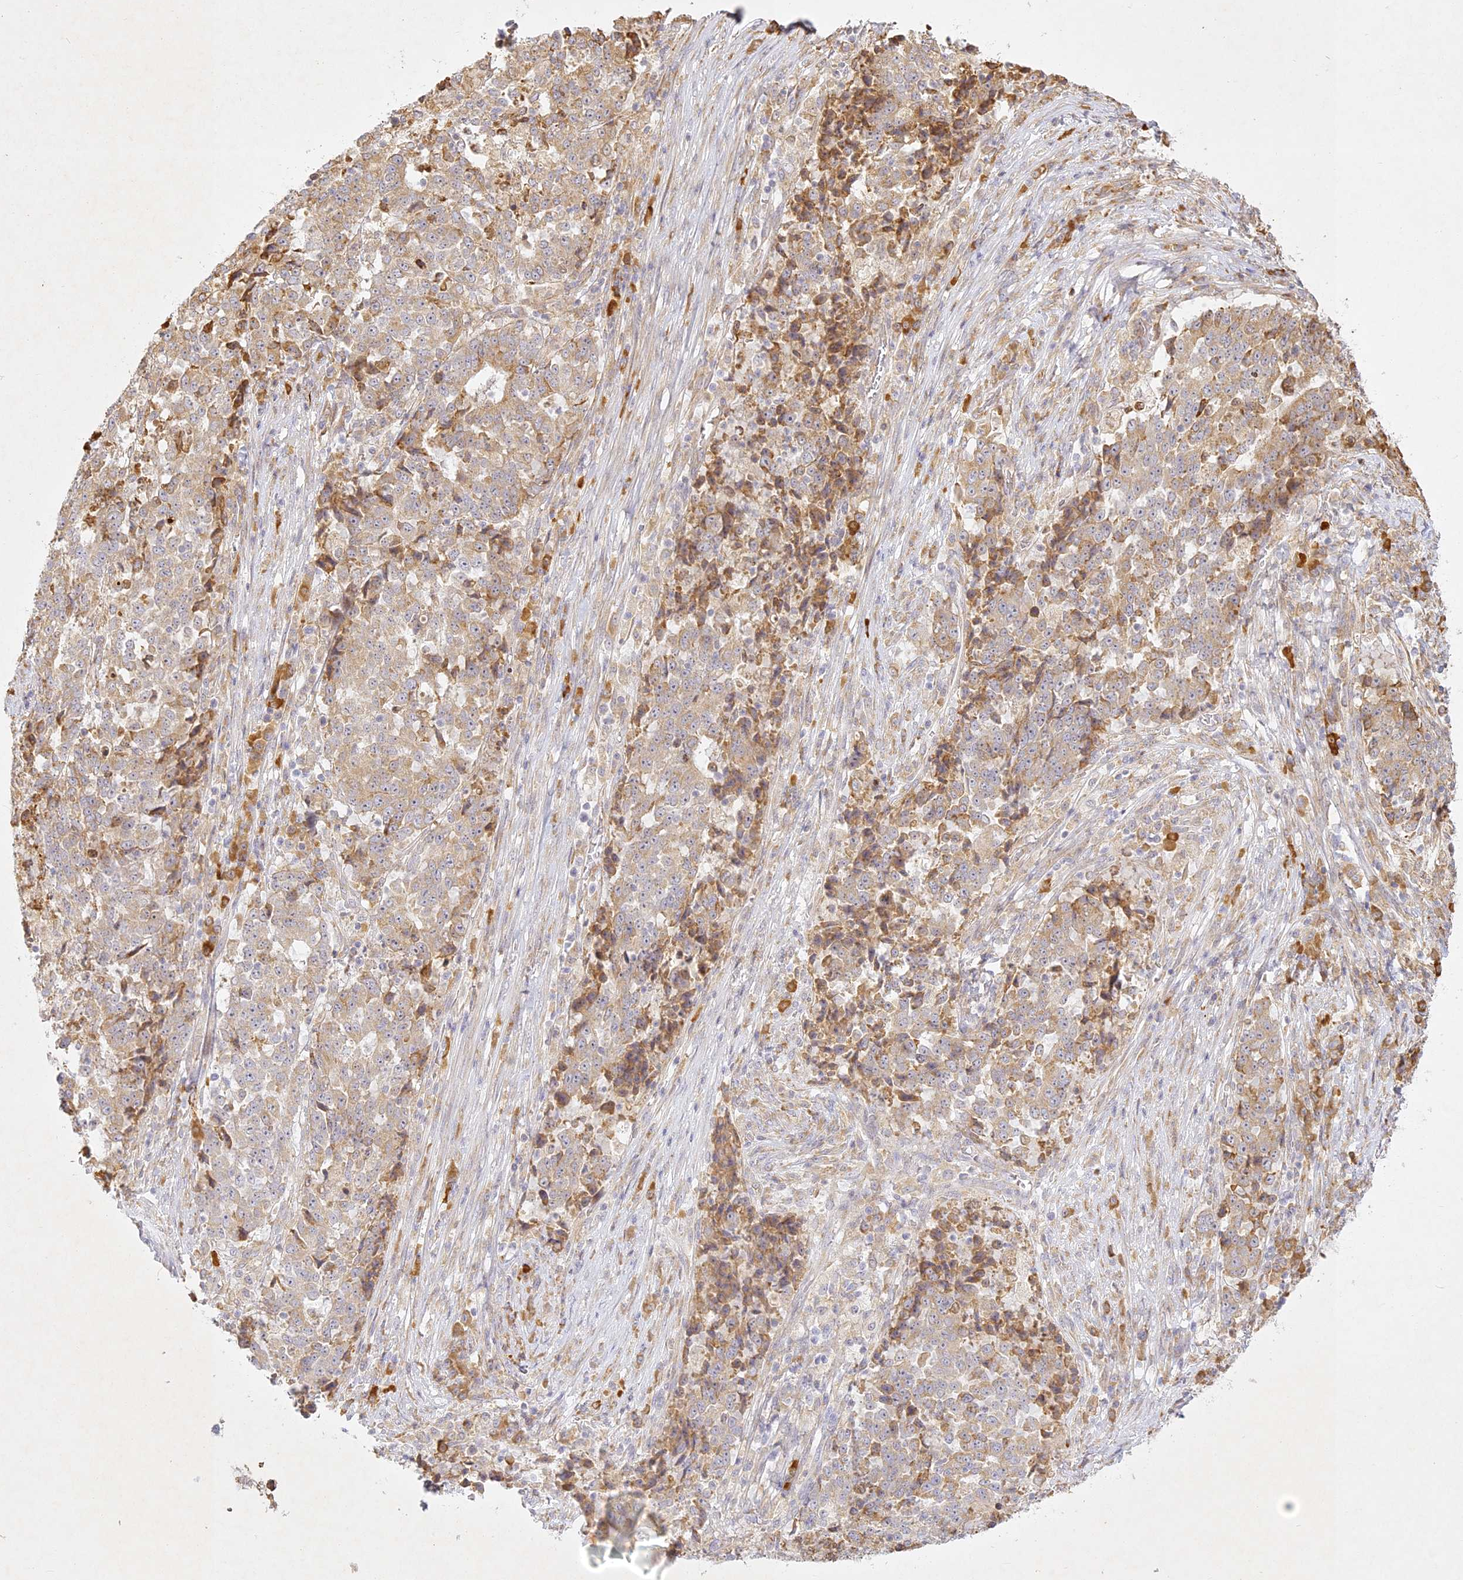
{"staining": {"intensity": "weak", "quantity": ">75%", "location": "cytoplasmic/membranous"}, "tissue": "stomach cancer", "cell_type": "Tumor cells", "image_type": "cancer", "snomed": [{"axis": "morphology", "description": "Adenocarcinoma, NOS"}, {"axis": "topography", "description": "Stomach"}], "caption": "Immunohistochemical staining of stomach cancer (adenocarcinoma) displays weak cytoplasmic/membranous protein expression in approximately >75% of tumor cells.", "gene": "SLC30A5", "patient": {"sex": "male", "age": 59}}